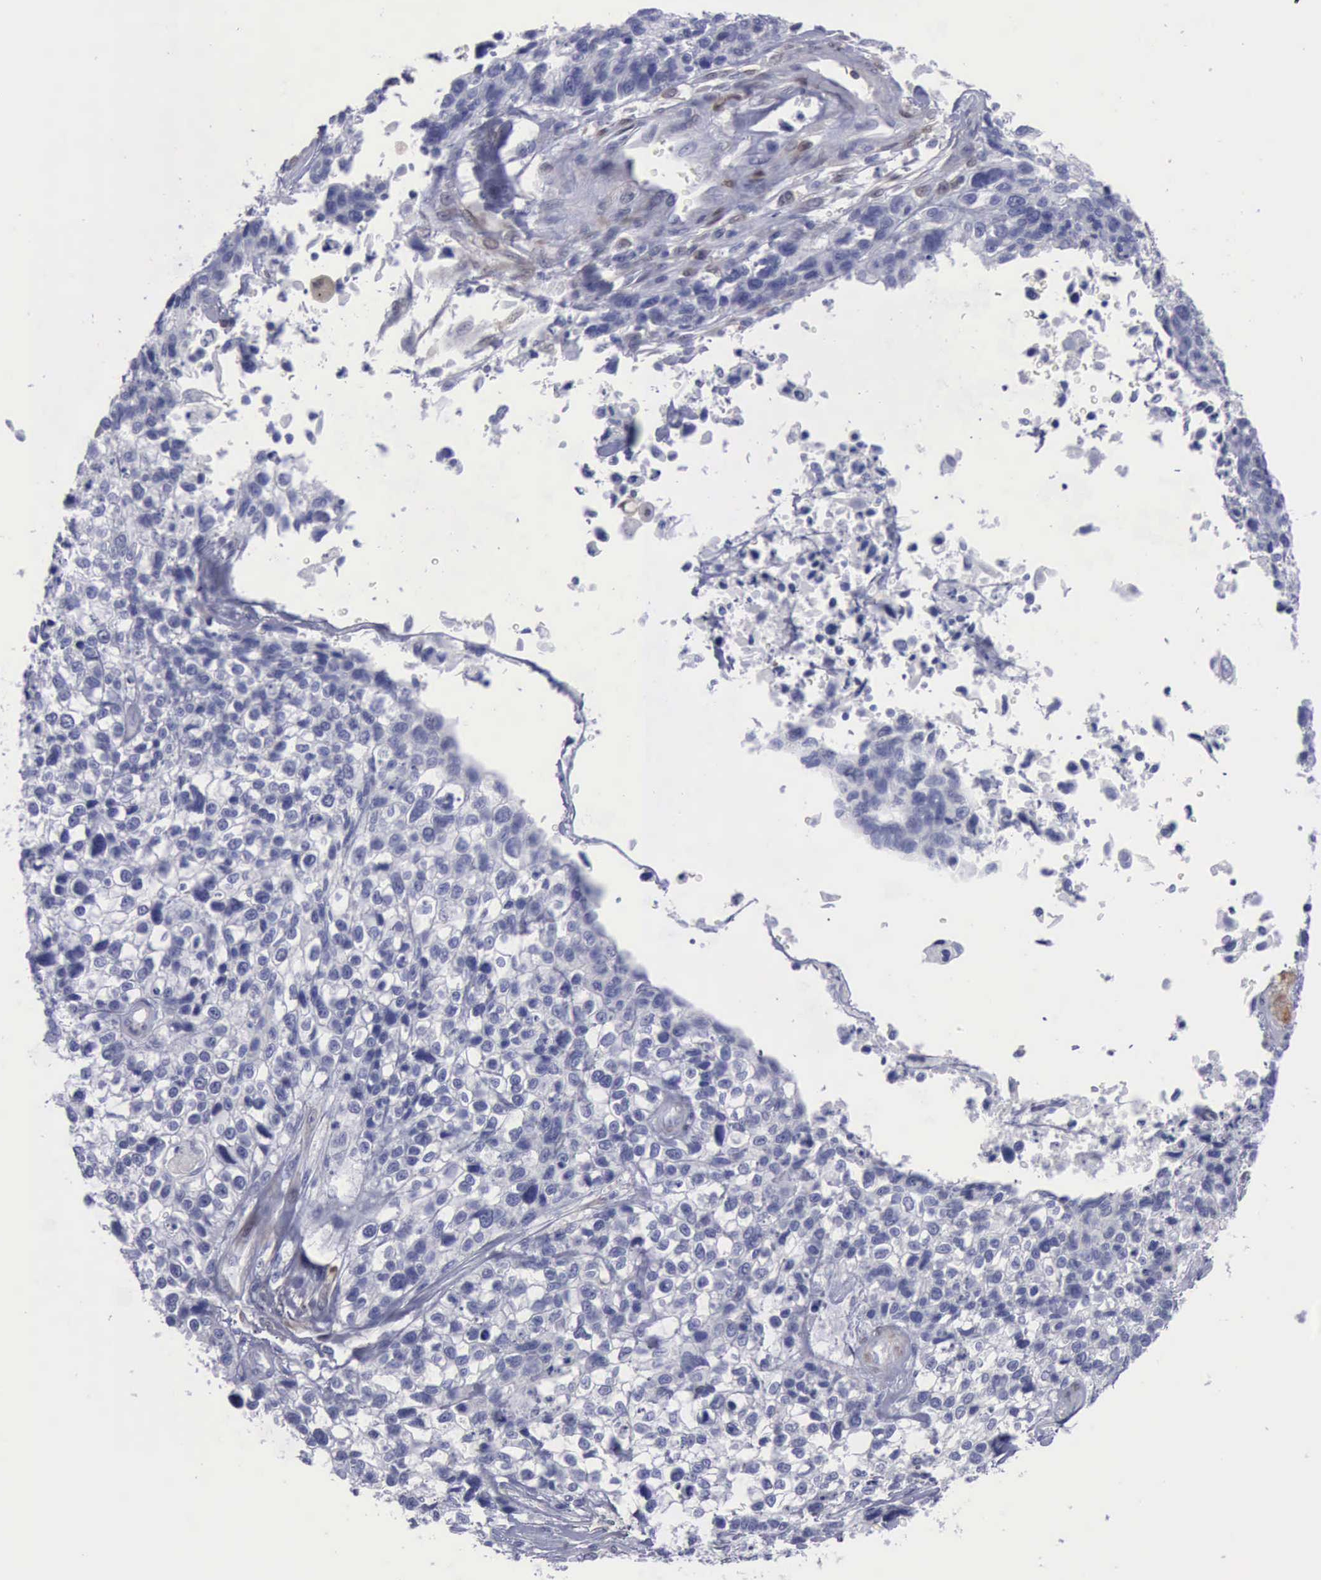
{"staining": {"intensity": "negative", "quantity": "none", "location": "none"}, "tissue": "lung cancer", "cell_type": "Tumor cells", "image_type": "cancer", "snomed": [{"axis": "morphology", "description": "Squamous cell carcinoma, NOS"}, {"axis": "topography", "description": "Lymph node"}, {"axis": "topography", "description": "Lung"}], "caption": "A micrograph of lung squamous cell carcinoma stained for a protein shows no brown staining in tumor cells.", "gene": "FHL1", "patient": {"sex": "male", "age": 74}}